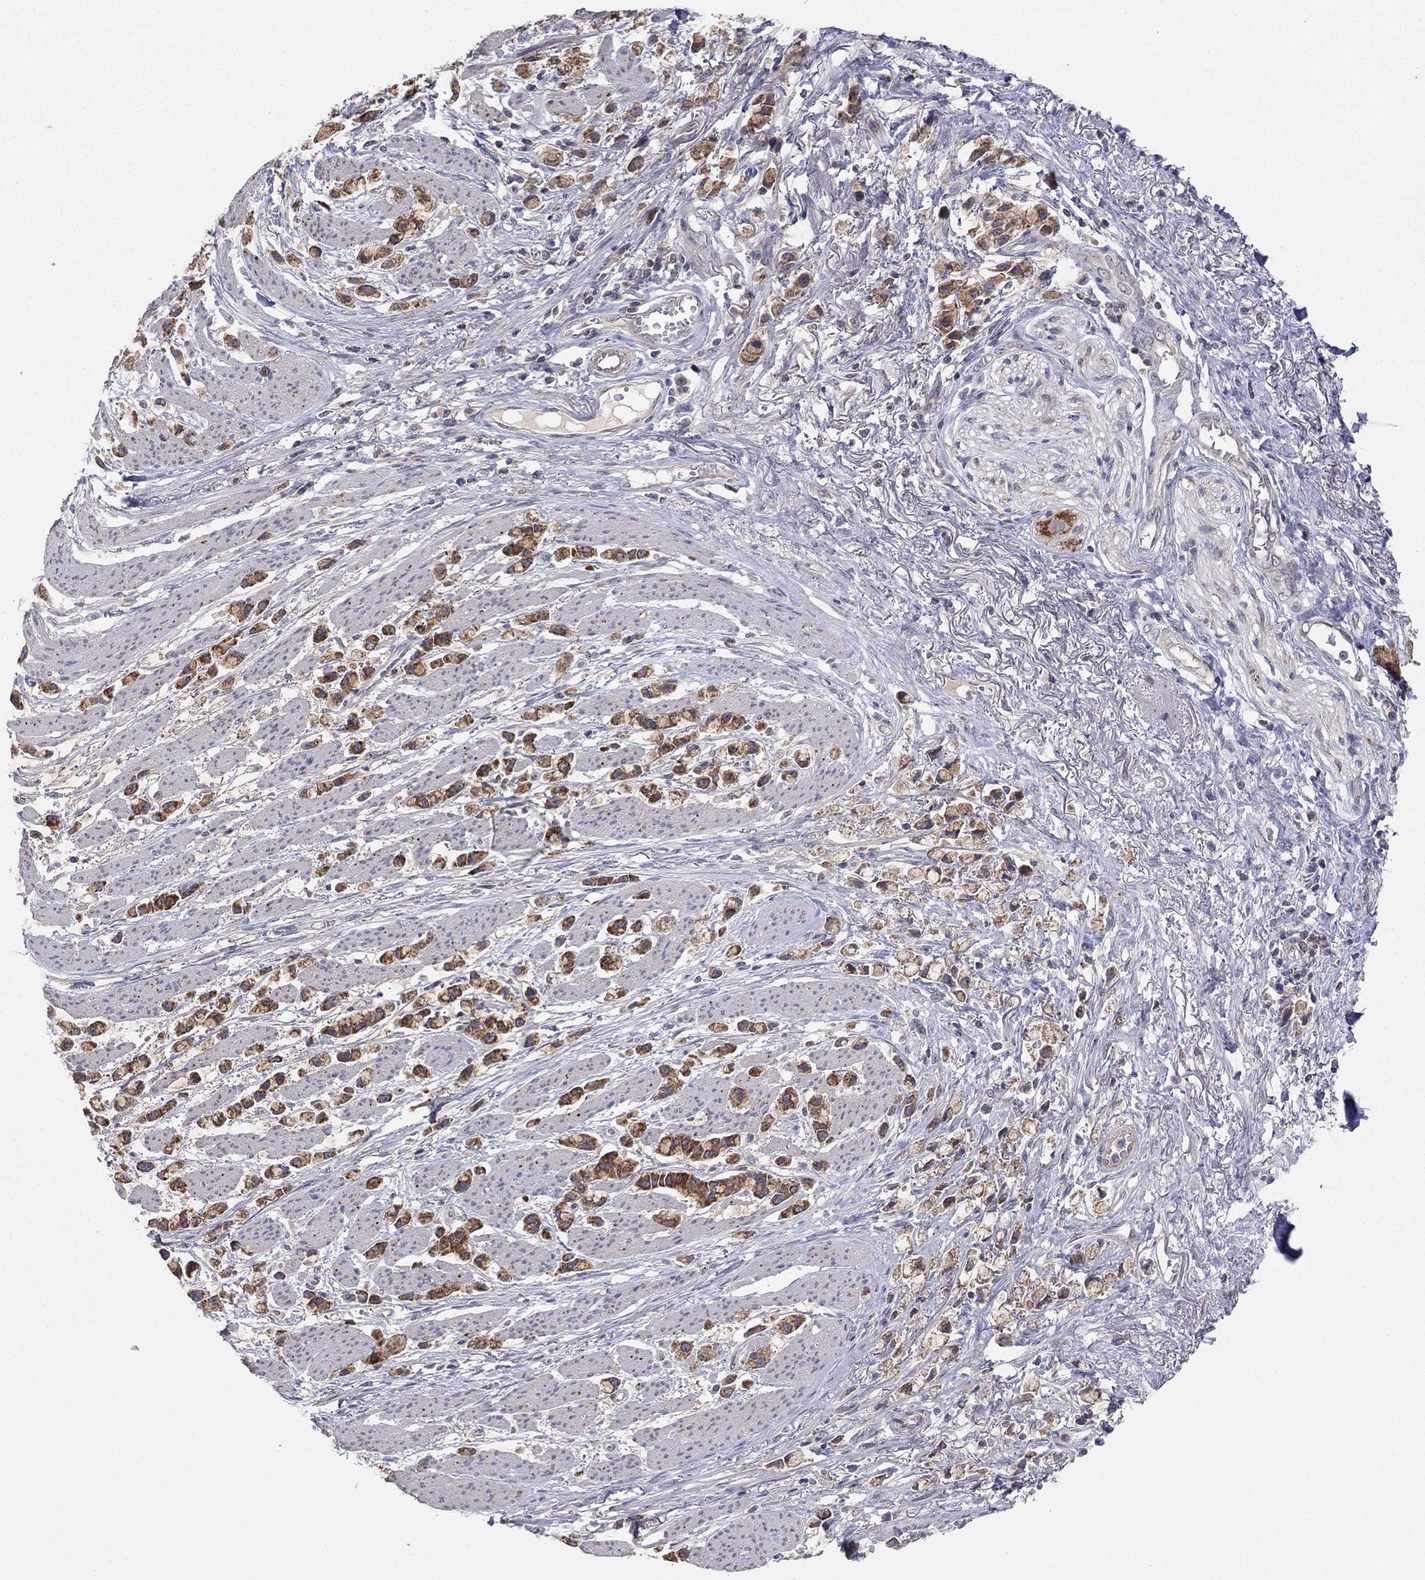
{"staining": {"intensity": "strong", "quantity": ">75%", "location": "cytoplasmic/membranous"}, "tissue": "stomach cancer", "cell_type": "Tumor cells", "image_type": "cancer", "snomed": [{"axis": "morphology", "description": "Adenocarcinoma, NOS"}, {"axis": "topography", "description": "Stomach"}], "caption": "Strong cytoplasmic/membranous positivity is appreciated in about >75% of tumor cells in stomach cancer (adenocarcinoma).", "gene": "CRACDL", "patient": {"sex": "female", "age": 81}}